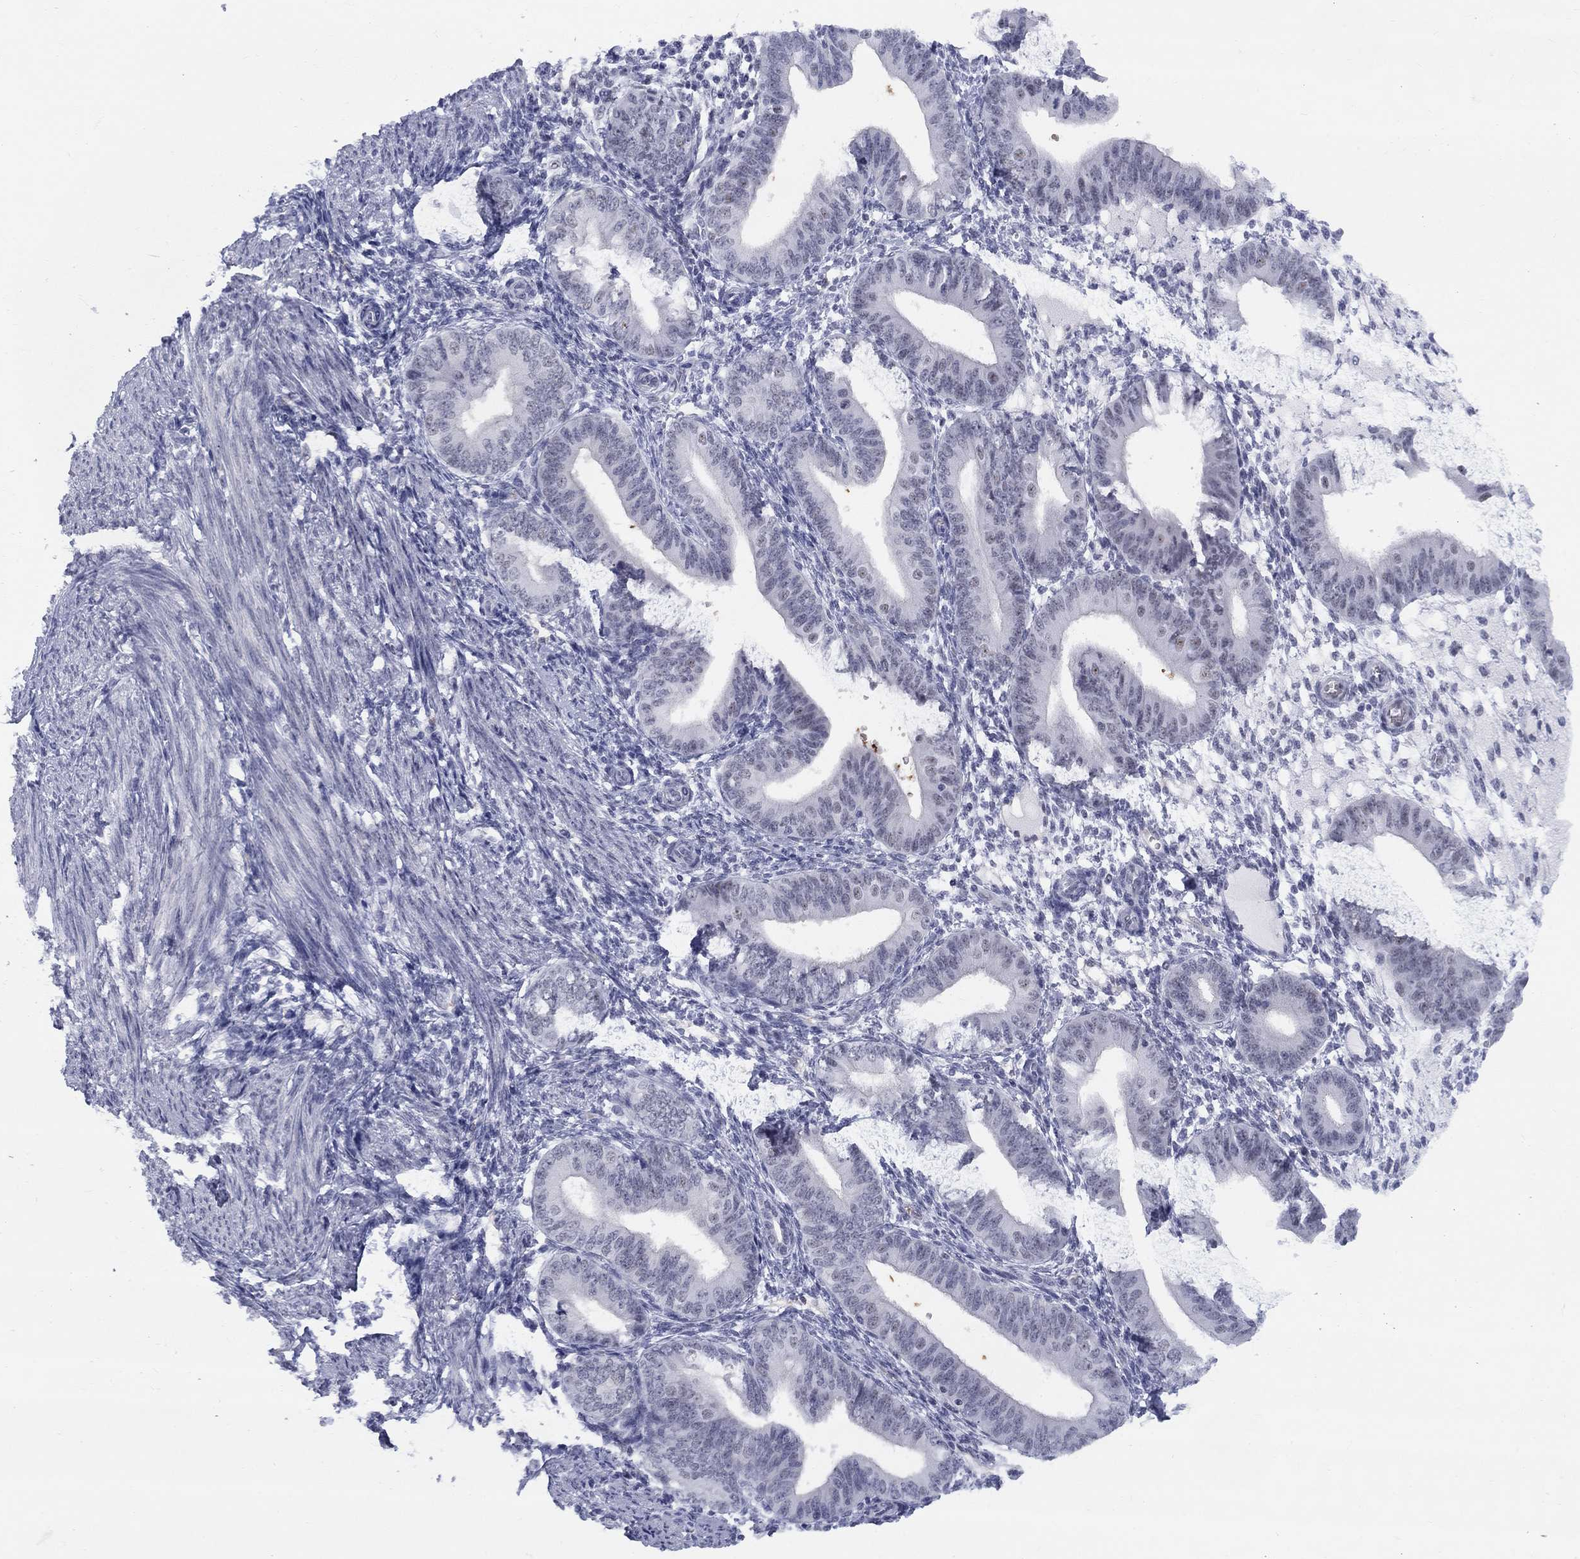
{"staining": {"intensity": "negative", "quantity": "none", "location": "none"}, "tissue": "endometrium", "cell_type": "Cells in endometrial stroma", "image_type": "normal", "snomed": [{"axis": "morphology", "description": "Normal tissue, NOS"}, {"axis": "topography", "description": "Endometrium"}], "caption": "Immunohistochemistry (IHC) photomicrograph of normal endometrium stained for a protein (brown), which reveals no staining in cells in endometrial stroma.", "gene": "DMTN", "patient": {"sex": "female", "age": 39}}